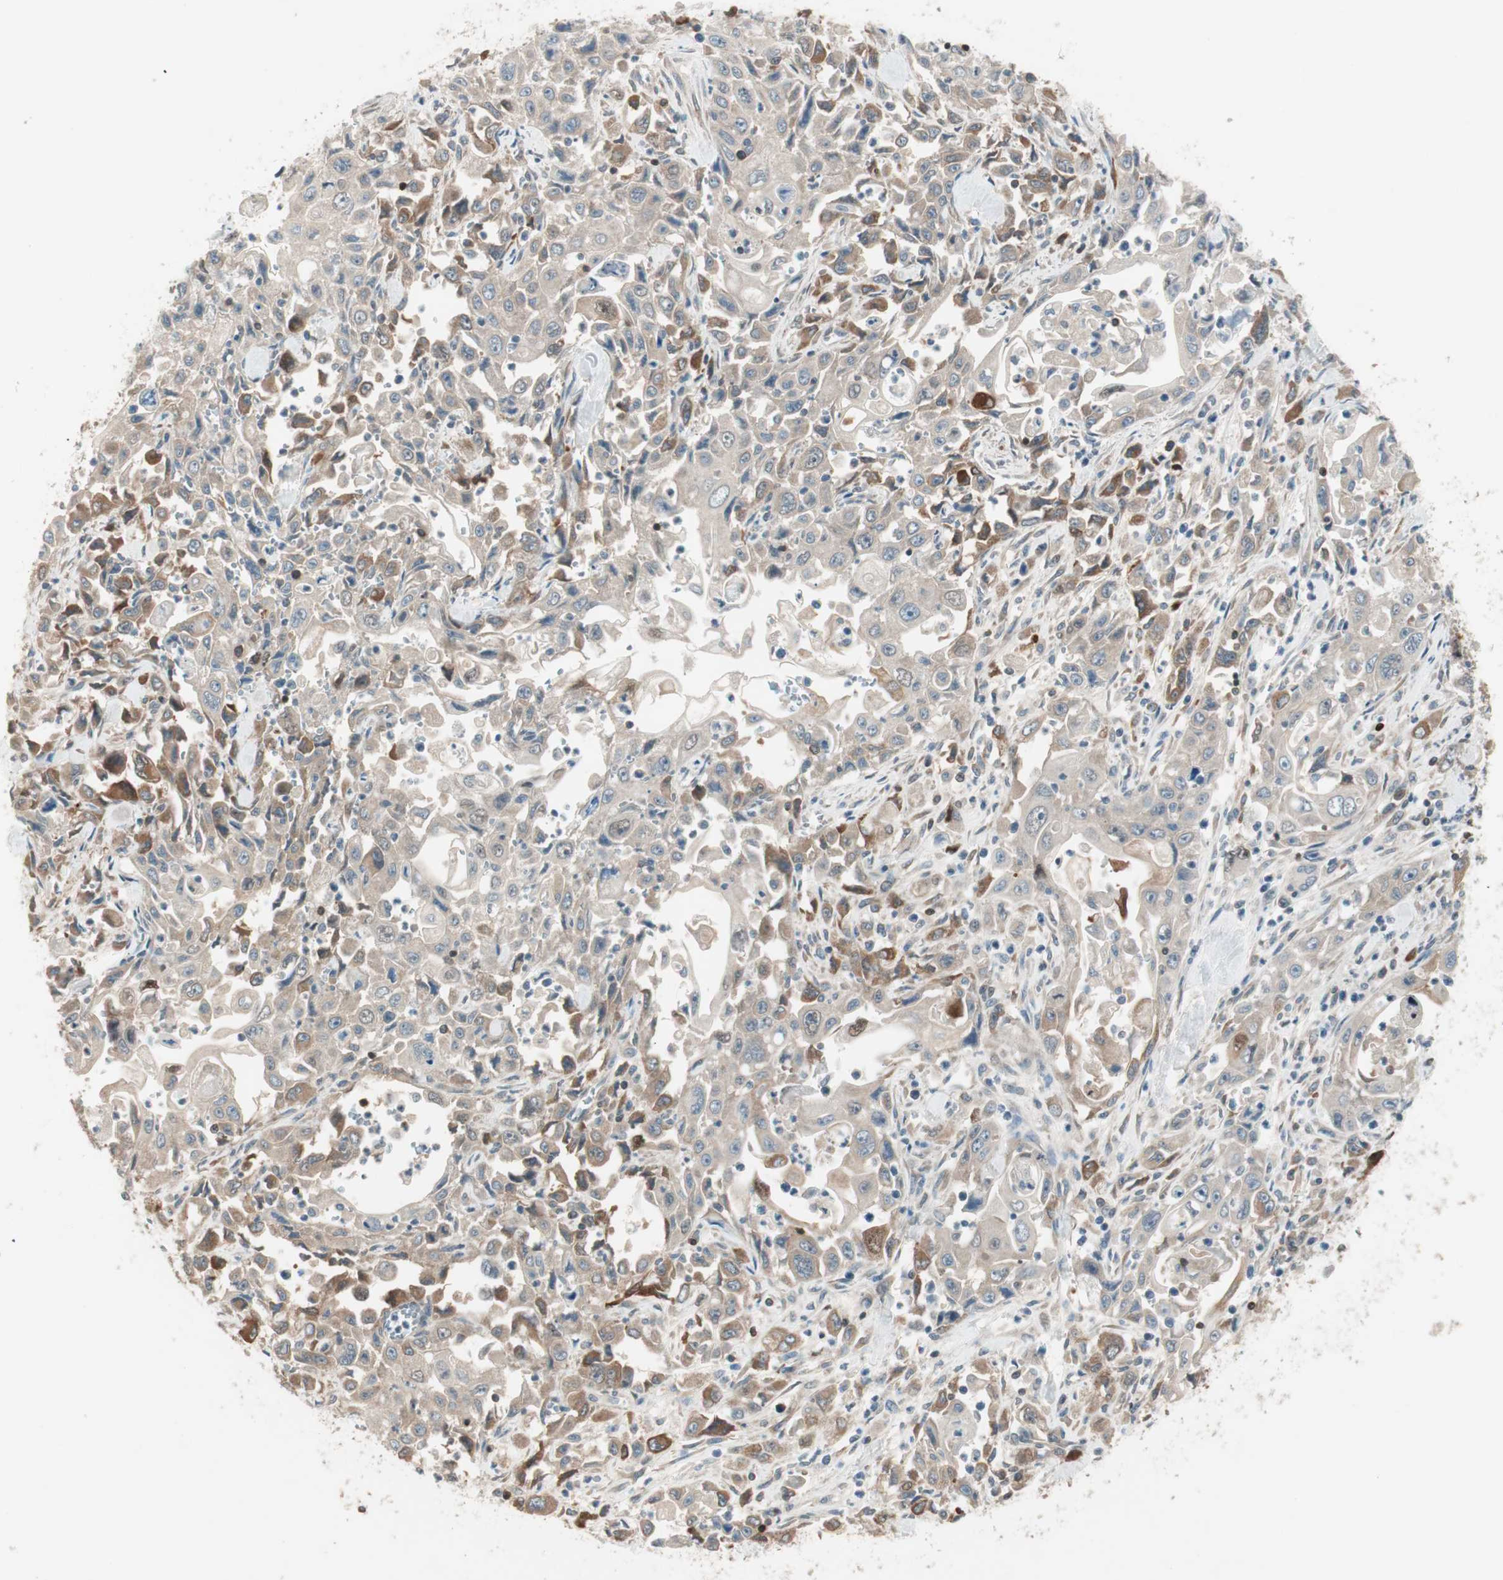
{"staining": {"intensity": "moderate", "quantity": ">75%", "location": "cytoplasmic/membranous"}, "tissue": "pancreatic cancer", "cell_type": "Tumor cells", "image_type": "cancer", "snomed": [{"axis": "morphology", "description": "Adenocarcinoma, NOS"}, {"axis": "topography", "description": "Pancreas"}], "caption": "Tumor cells show medium levels of moderate cytoplasmic/membranous positivity in approximately >75% of cells in pancreatic cancer (adenocarcinoma). (Stains: DAB in brown, nuclei in blue, Microscopy: brightfield microscopy at high magnification).", "gene": "BIN1", "patient": {"sex": "male", "age": 70}}